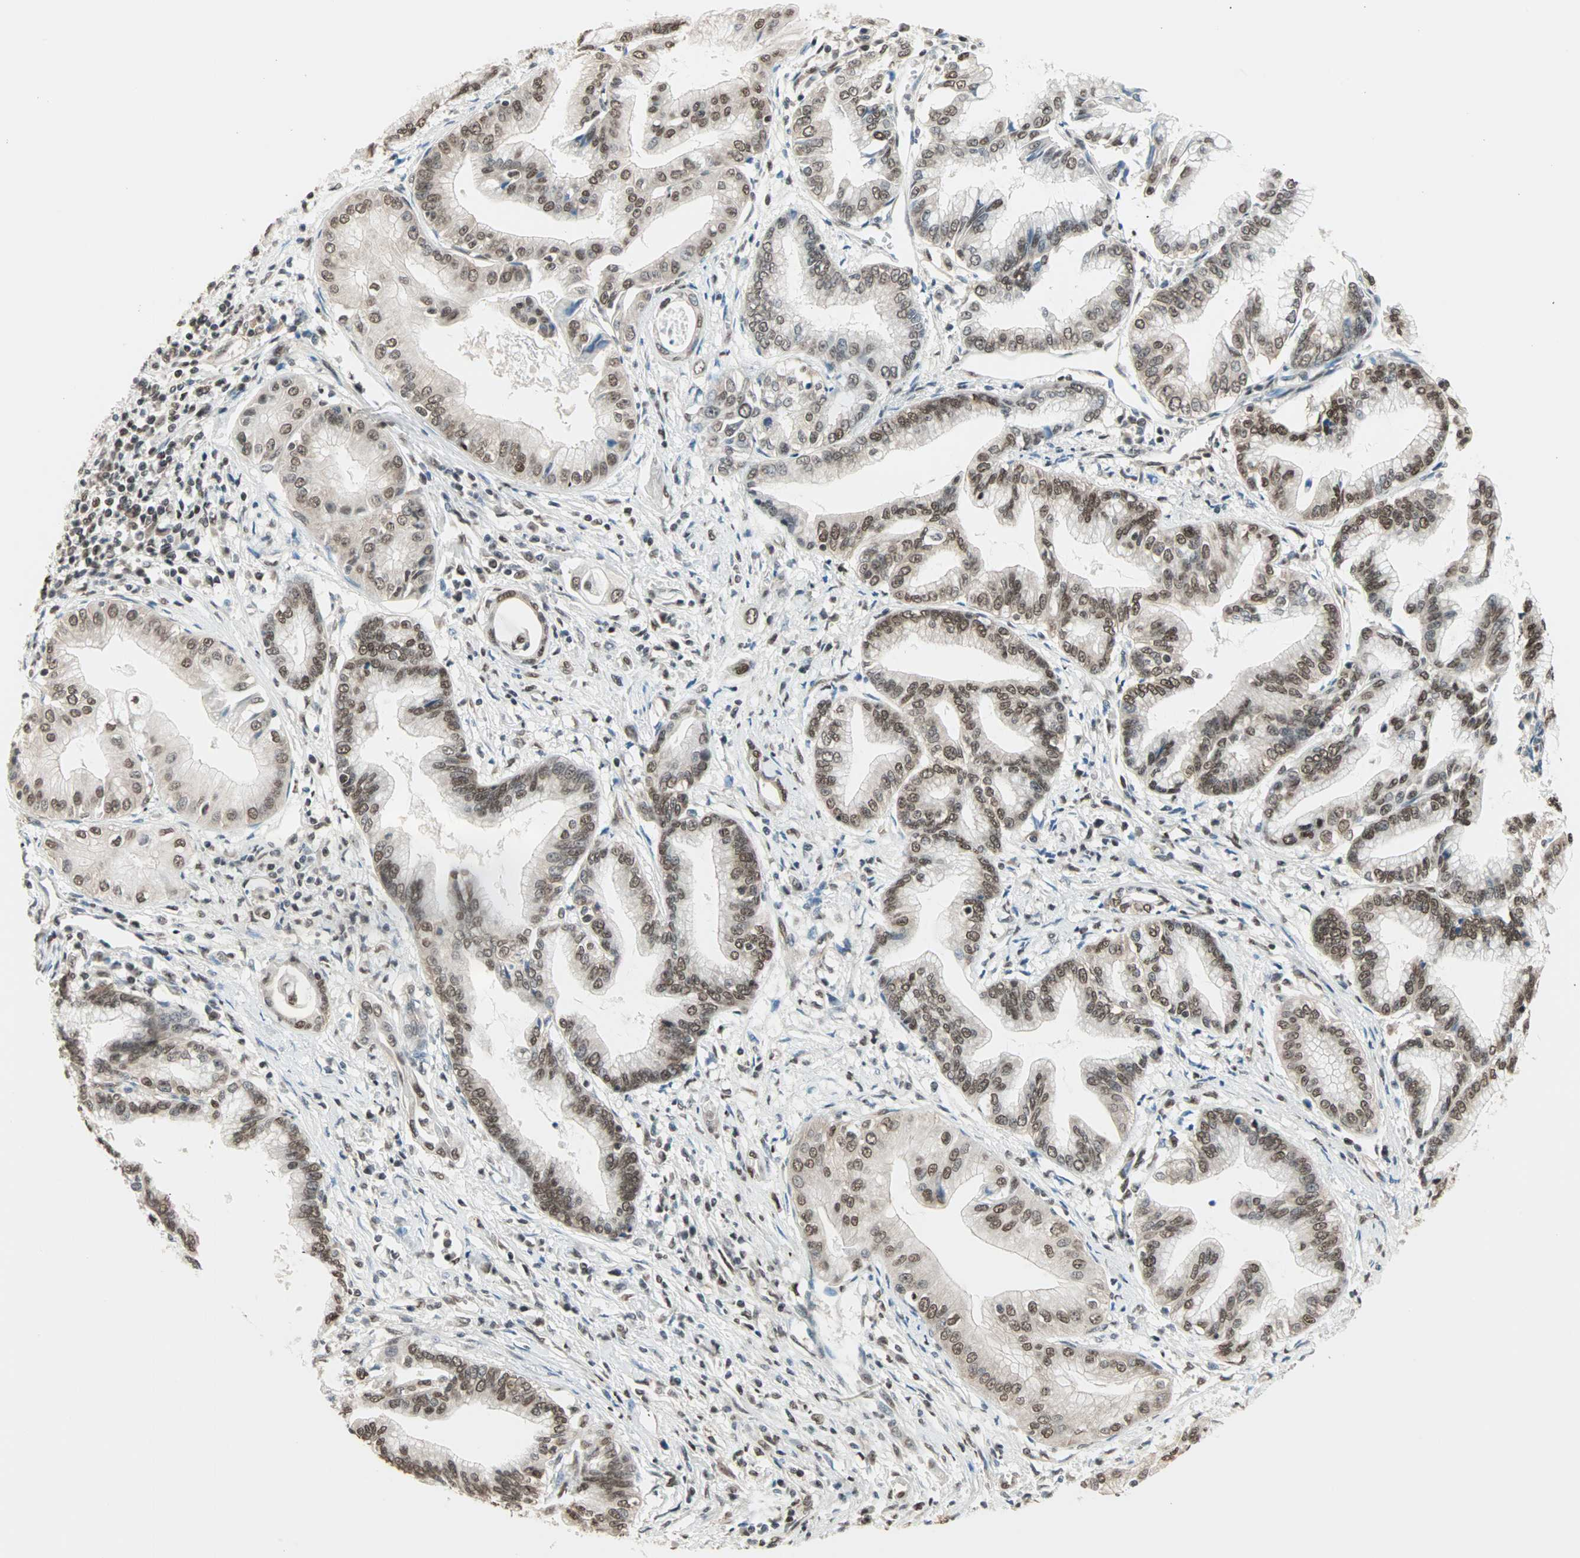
{"staining": {"intensity": "moderate", "quantity": ">75%", "location": "nuclear"}, "tissue": "pancreatic cancer", "cell_type": "Tumor cells", "image_type": "cancer", "snomed": [{"axis": "morphology", "description": "Adenocarcinoma, NOS"}, {"axis": "topography", "description": "Pancreas"}], "caption": "Human pancreatic adenocarcinoma stained with a brown dye reveals moderate nuclear positive positivity in about >75% of tumor cells.", "gene": "DAZAP1", "patient": {"sex": "female", "age": 64}}